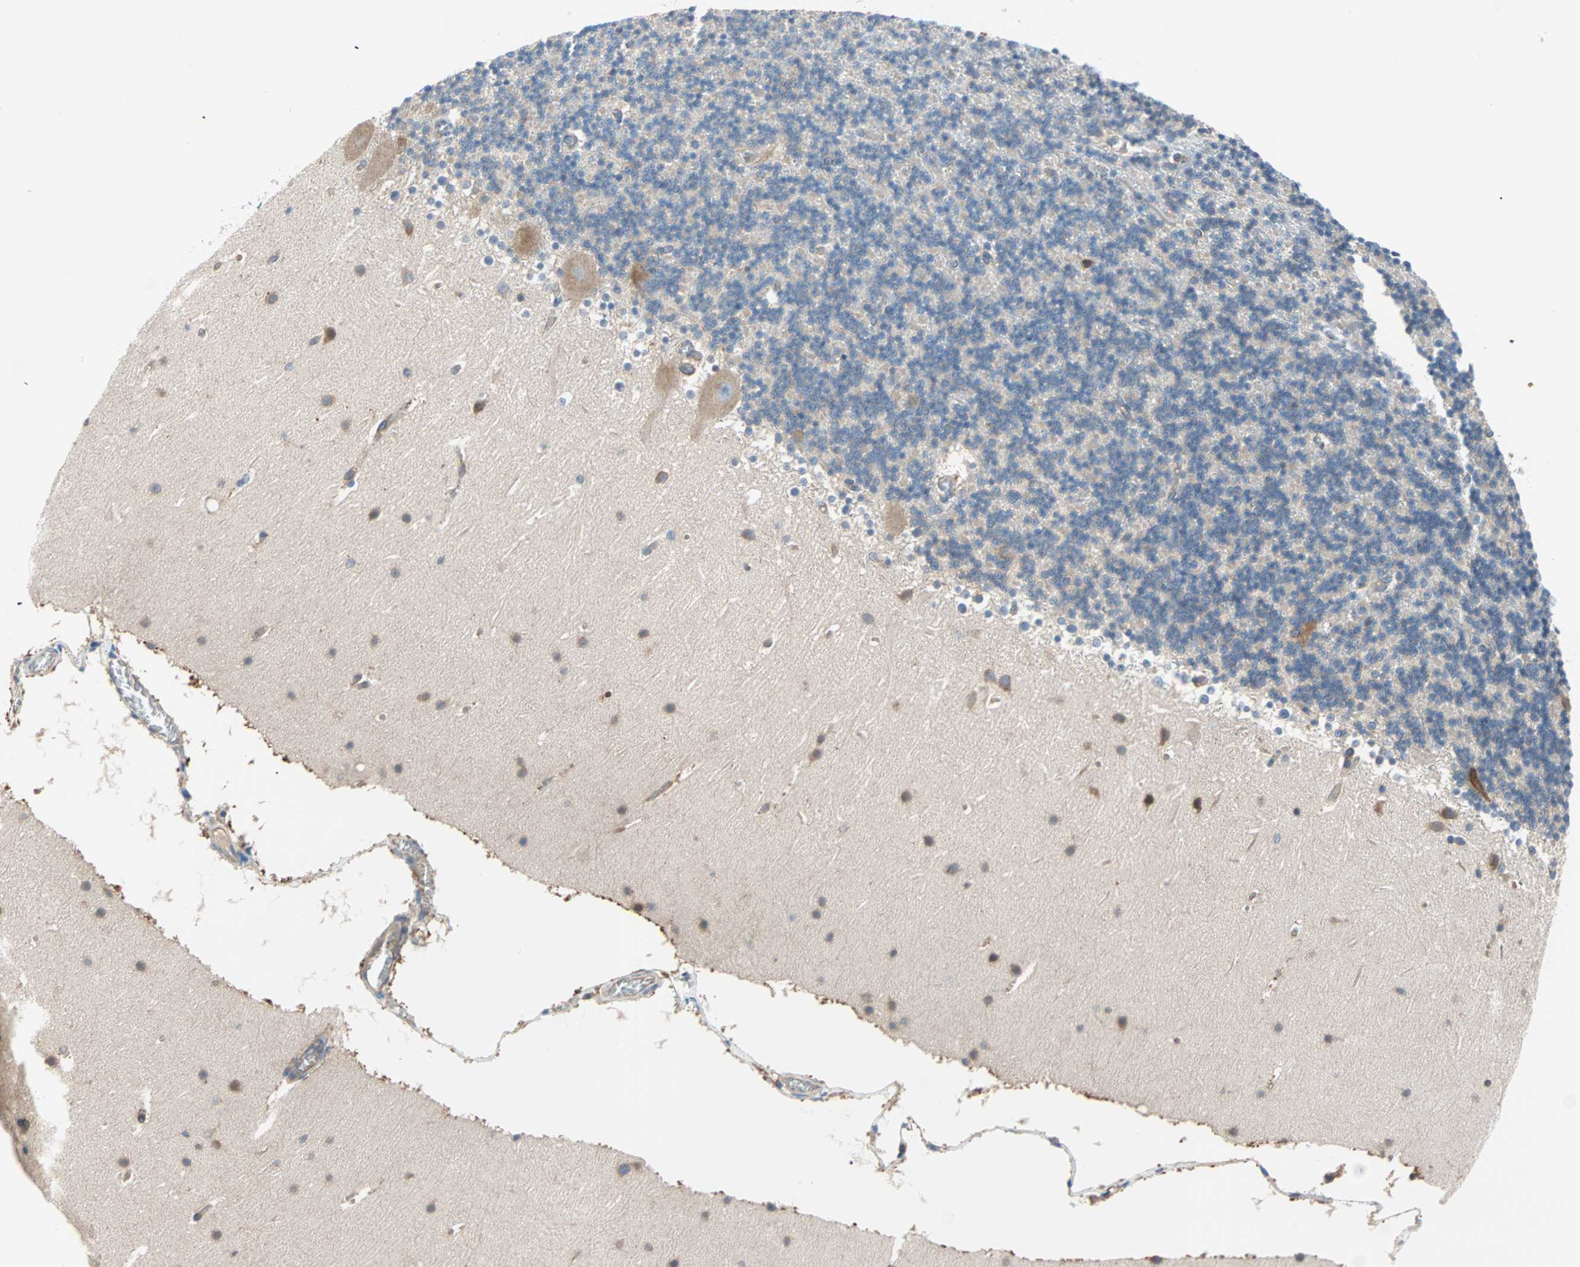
{"staining": {"intensity": "weak", "quantity": "25%-75%", "location": "cytoplasmic/membranous"}, "tissue": "cerebellum", "cell_type": "Cells in granular layer", "image_type": "normal", "snomed": [{"axis": "morphology", "description": "Normal tissue, NOS"}, {"axis": "topography", "description": "Cerebellum"}], "caption": "A histopathology image of cerebellum stained for a protein reveals weak cytoplasmic/membranous brown staining in cells in granular layer. The protein of interest is shown in brown color, while the nuclei are stained blue.", "gene": "EEF2", "patient": {"sex": "male", "age": 45}}